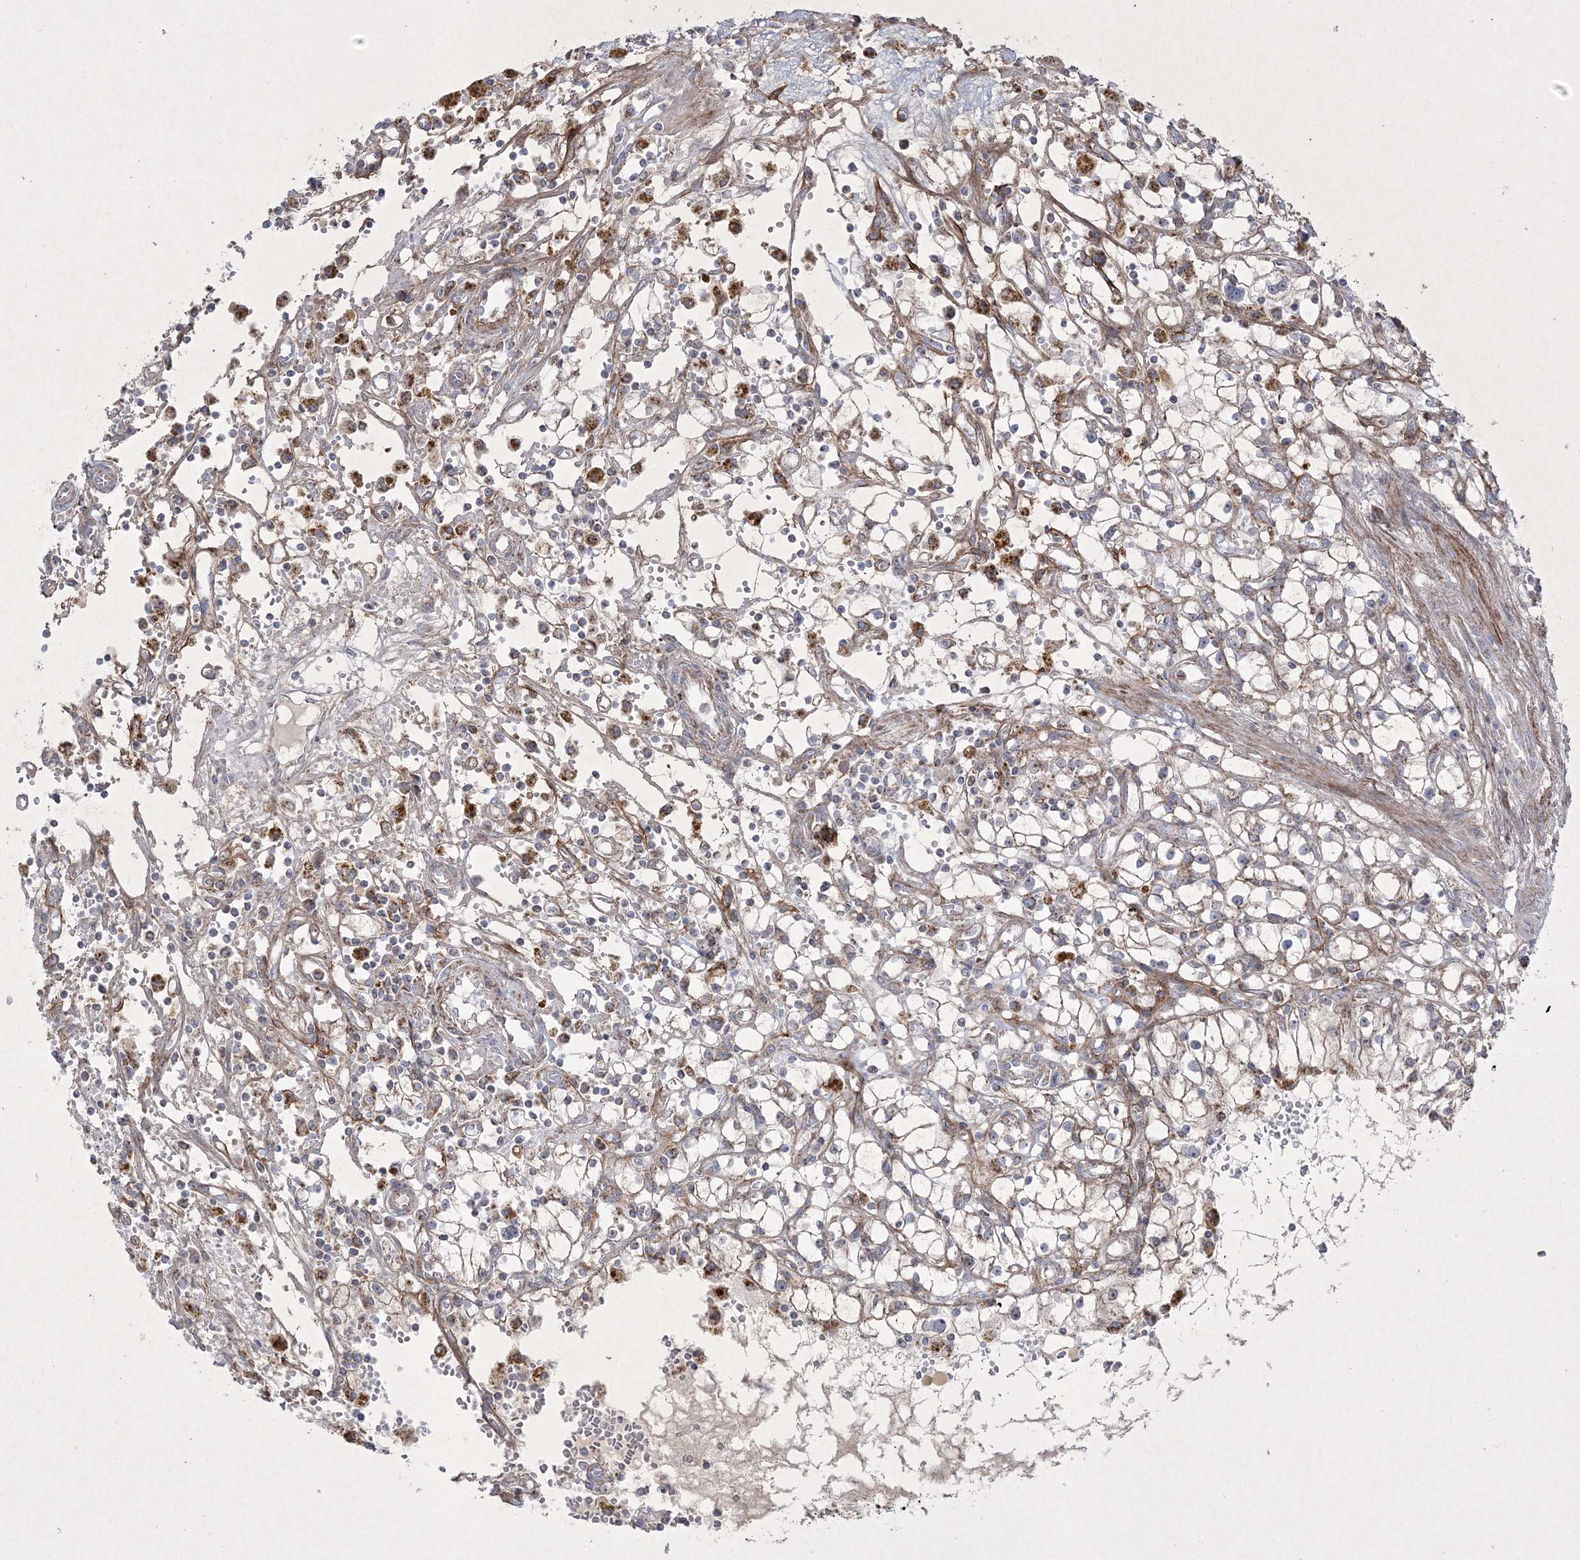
{"staining": {"intensity": "weak", "quantity": "<25%", "location": "cytoplasmic/membranous"}, "tissue": "renal cancer", "cell_type": "Tumor cells", "image_type": "cancer", "snomed": [{"axis": "morphology", "description": "Adenocarcinoma, NOS"}, {"axis": "topography", "description": "Kidney"}], "caption": "An IHC histopathology image of adenocarcinoma (renal) is shown. There is no staining in tumor cells of adenocarcinoma (renal).", "gene": "RICTOR", "patient": {"sex": "male", "age": 56}}